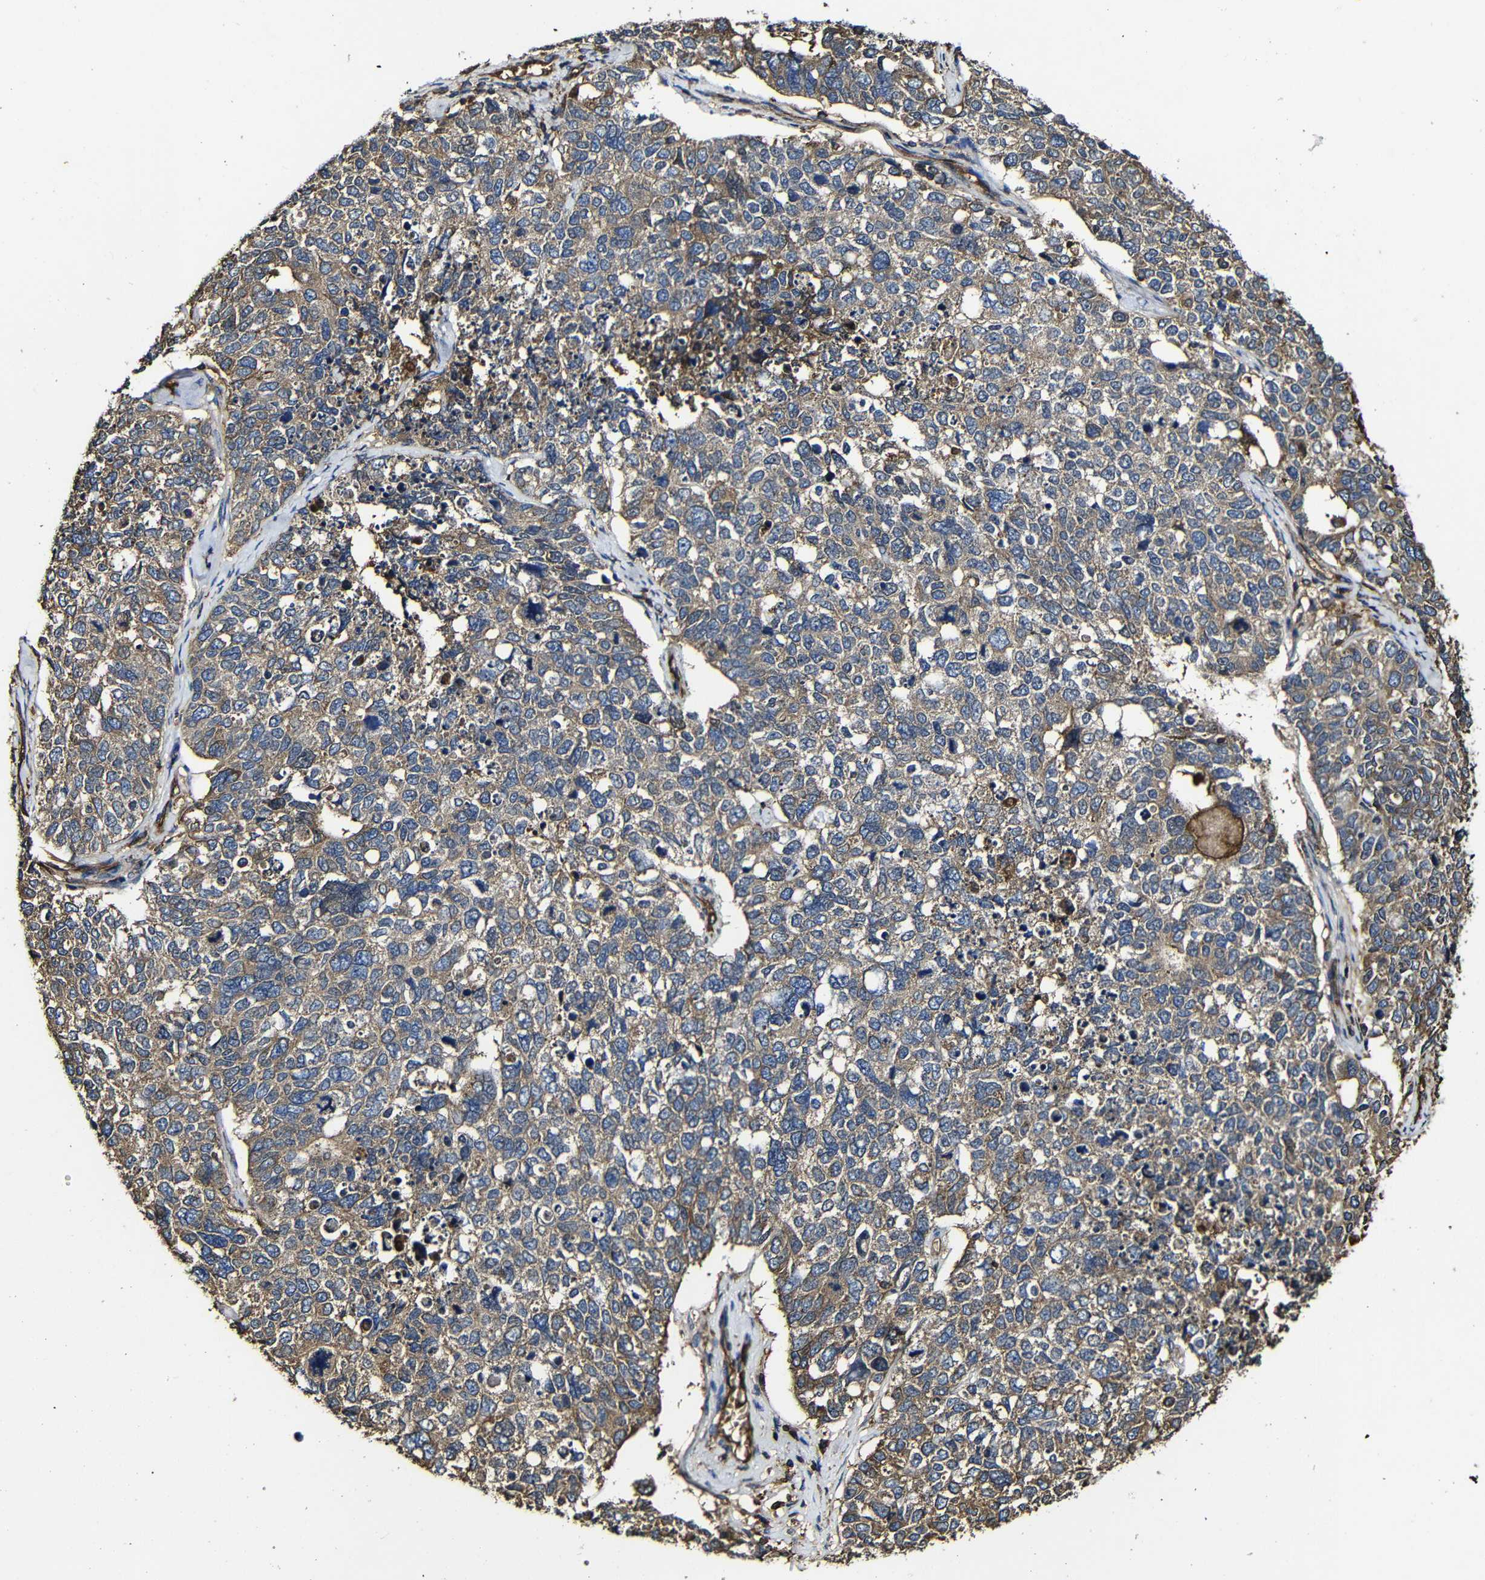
{"staining": {"intensity": "moderate", "quantity": ">75%", "location": "cytoplasmic/membranous"}, "tissue": "cervical cancer", "cell_type": "Tumor cells", "image_type": "cancer", "snomed": [{"axis": "morphology", "description": "Squamous cell carcinoma, NOS"}, {"axis": "topography", "description": "Cervix"}], "caption": "Moderate cytoplasmic/membranous positivity for a protein is seen in approximately >75% of tumor cells of cervical cancer (squamous cell carcinoma) using immunohistochemistry.", "gene": "MSN", "patient": {"sex": "female", "age": 63}}